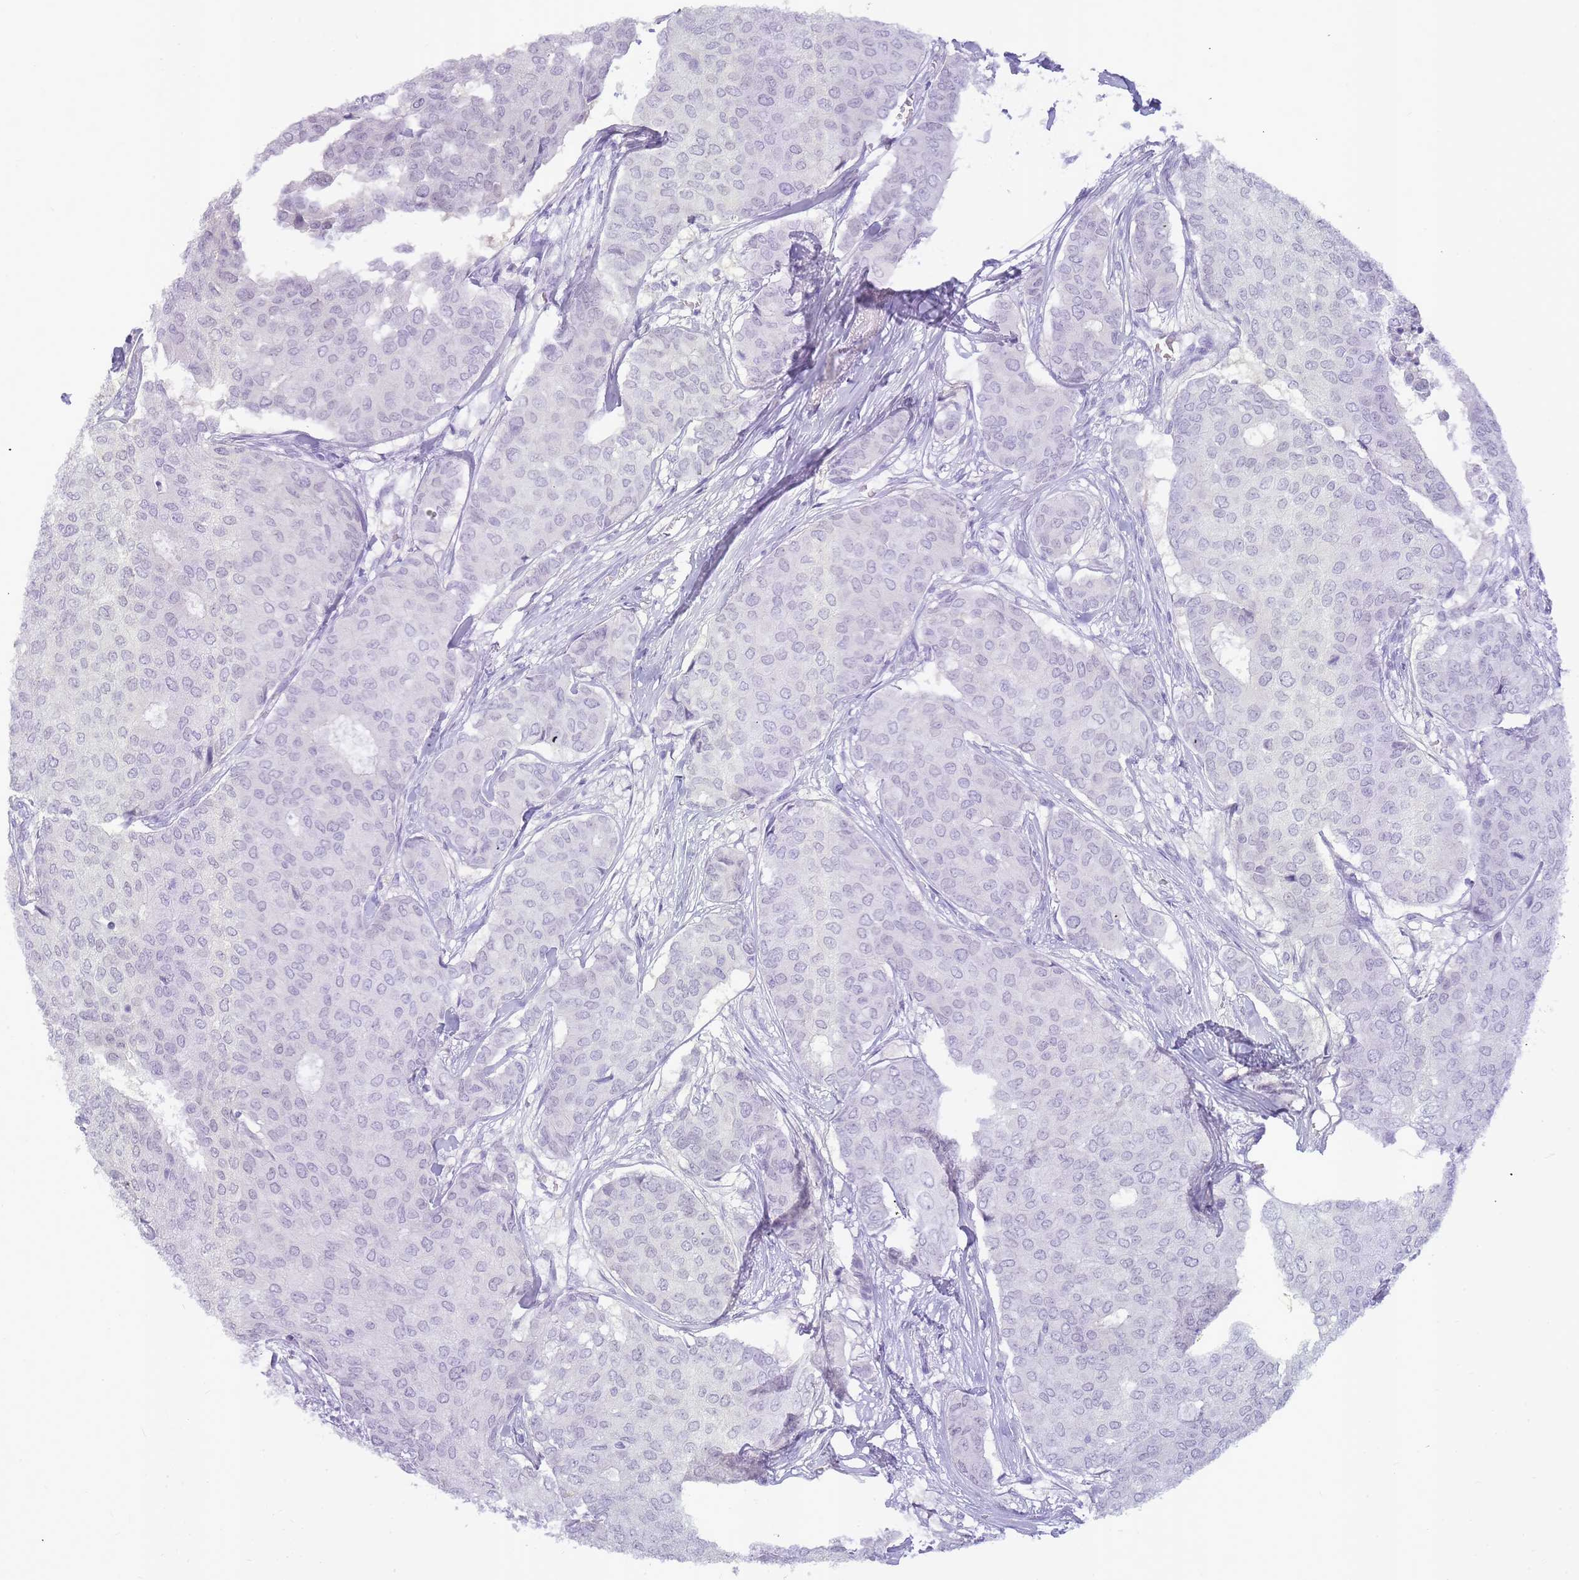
{"staining": {"intensity": "negative", "quantity": "none", "location": "none"}, "tissue": "breast cancer", "cell_type": "Tumor cells", "image_type": "cancer", "snomed": [{"axis": "morphology", "description": "Duct carcinoma"}, {"axis": "topography", "description": "Breast"}], "caption": "Tumor cells show no significant staining in breast intraductal carcinoma.", "gene": "INS", "patient": {"sex": "female", "age": 75}}